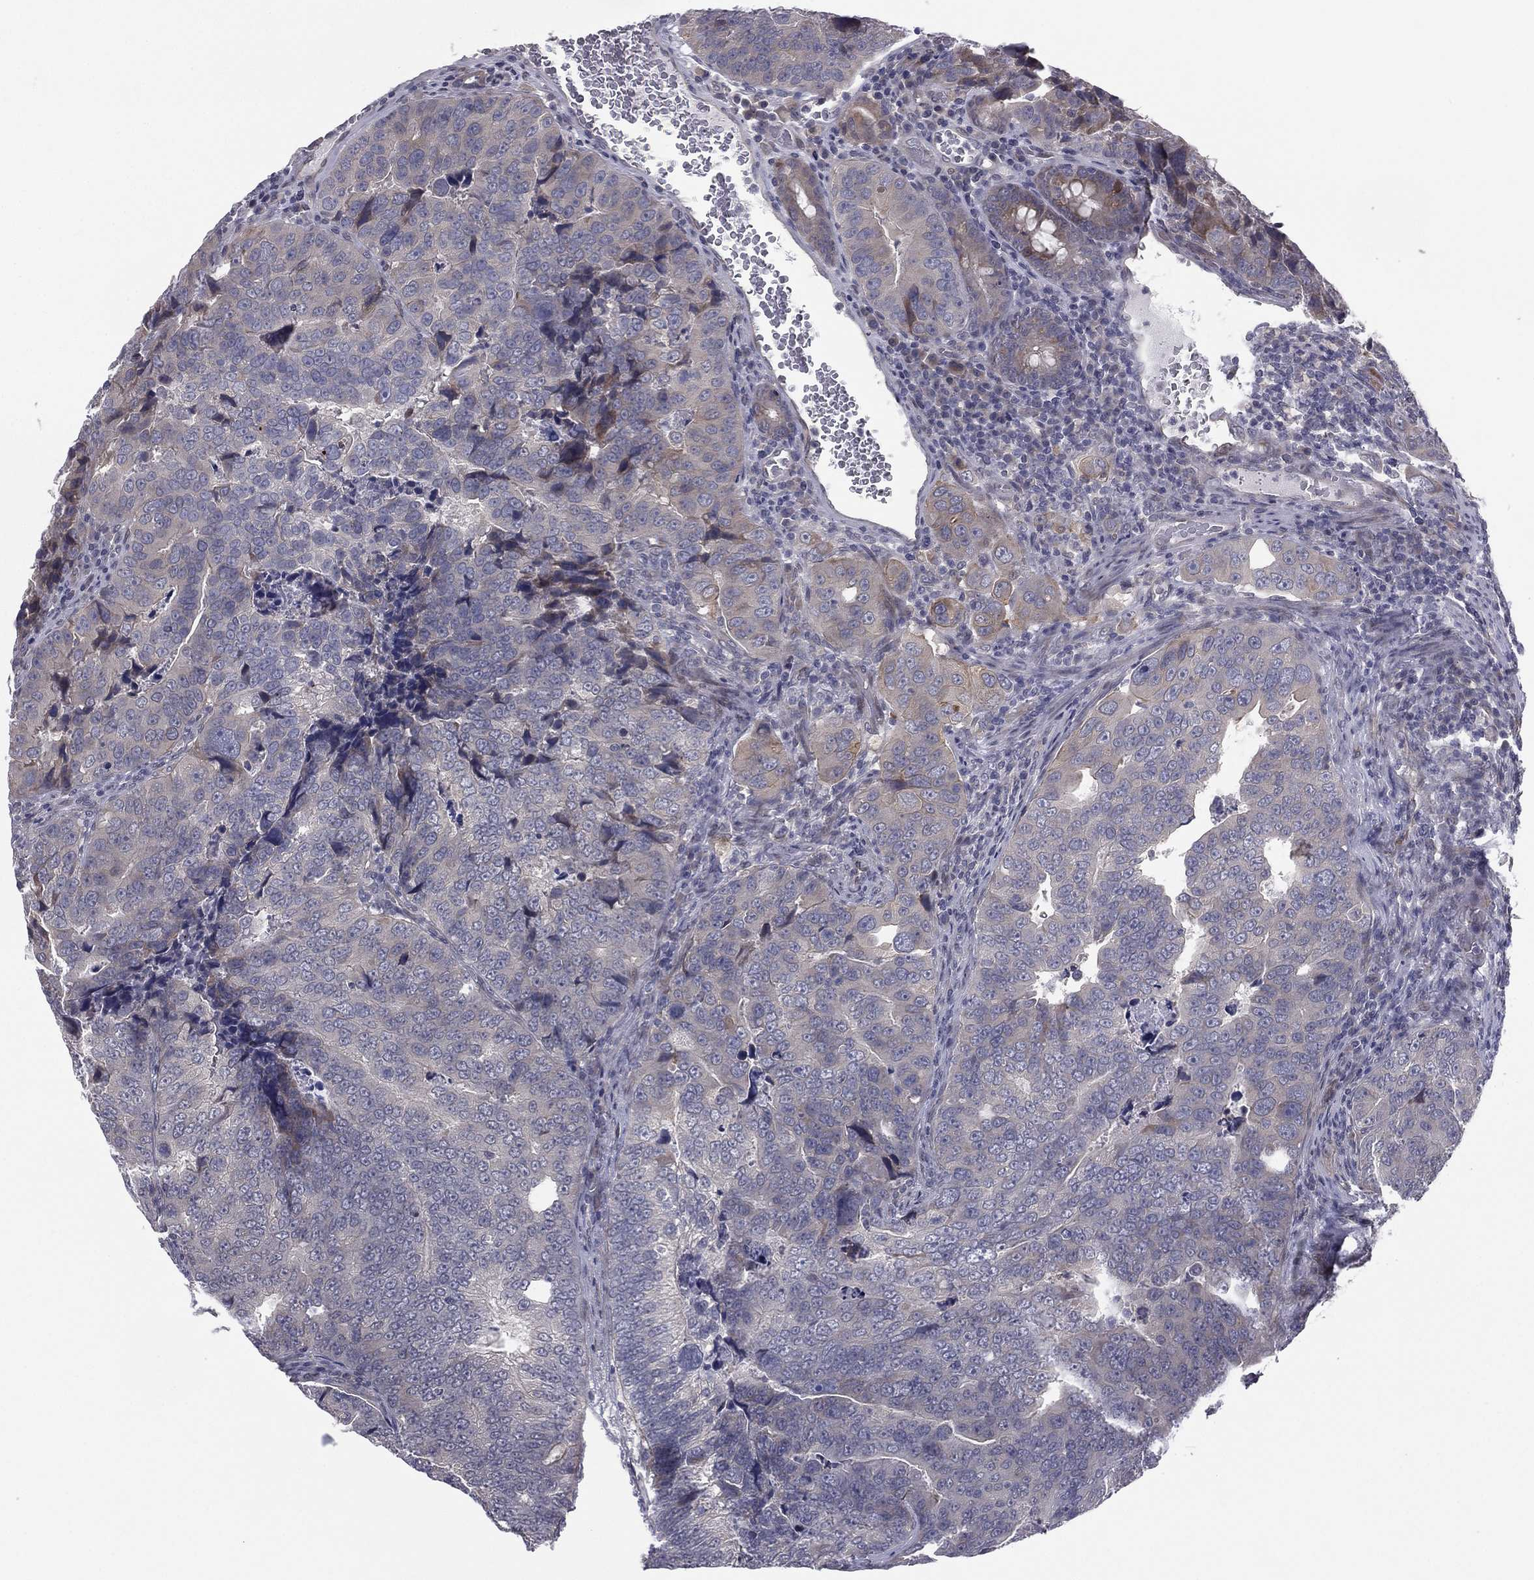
{"staining": {"intensity": "negative", "quantity": "none", "location": "none"}, "tissue": "colorectal cancer", "cell_type": "Tumor cells", "image_type": "cancer", "snomed": [{"axis": "morphology", "description": "Adenocarcinoma, NOS"}, {"axis": "topography", "description": "Colon"}], "caption": "A micrograph of colorectal cancer (adenocarcinoma) stained for a protein displays no brown staining in tumor cells.", "gene": "ACTRT2", "patient": {"sex": "female", "age": 72}}